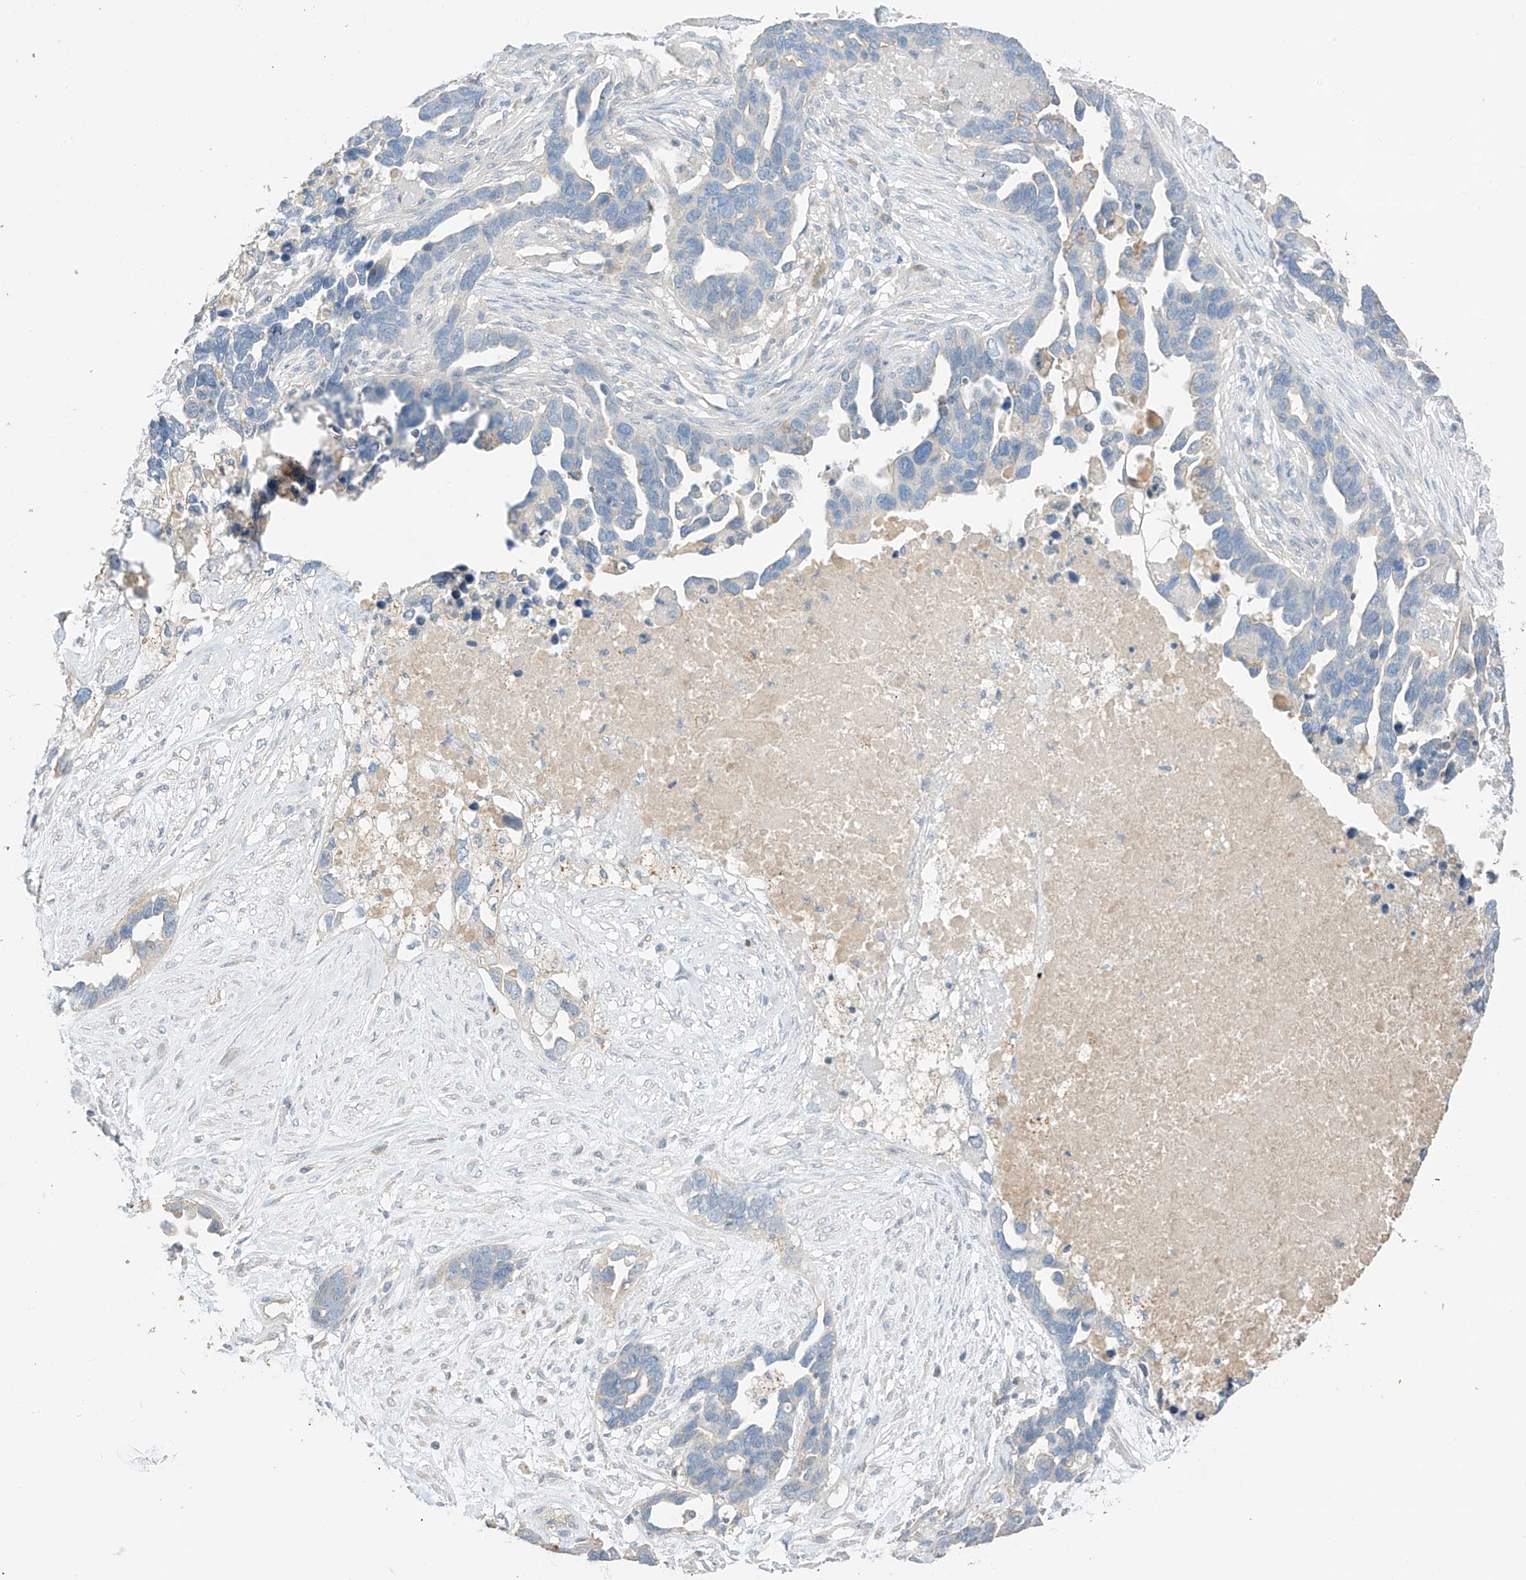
{"staining": {"intensity": "negative", "quantity": "none", "location": "none"}, "tissue": "ovarian cancer", "cell_type": "Tumor cells", "image_type": "cancer", "snomed": [{"axis": "morphology", "description": "Cystadenocarcinoma, serous, NOS"}, {"axis": "topography", "description": "Ovary"}], "caption": "Ovarian cancer was stained to show a protein in brown. There is no significant expression in tumor cells.", "gene": "CAPN13", "patient": {"sex": "female", "age": 54}}